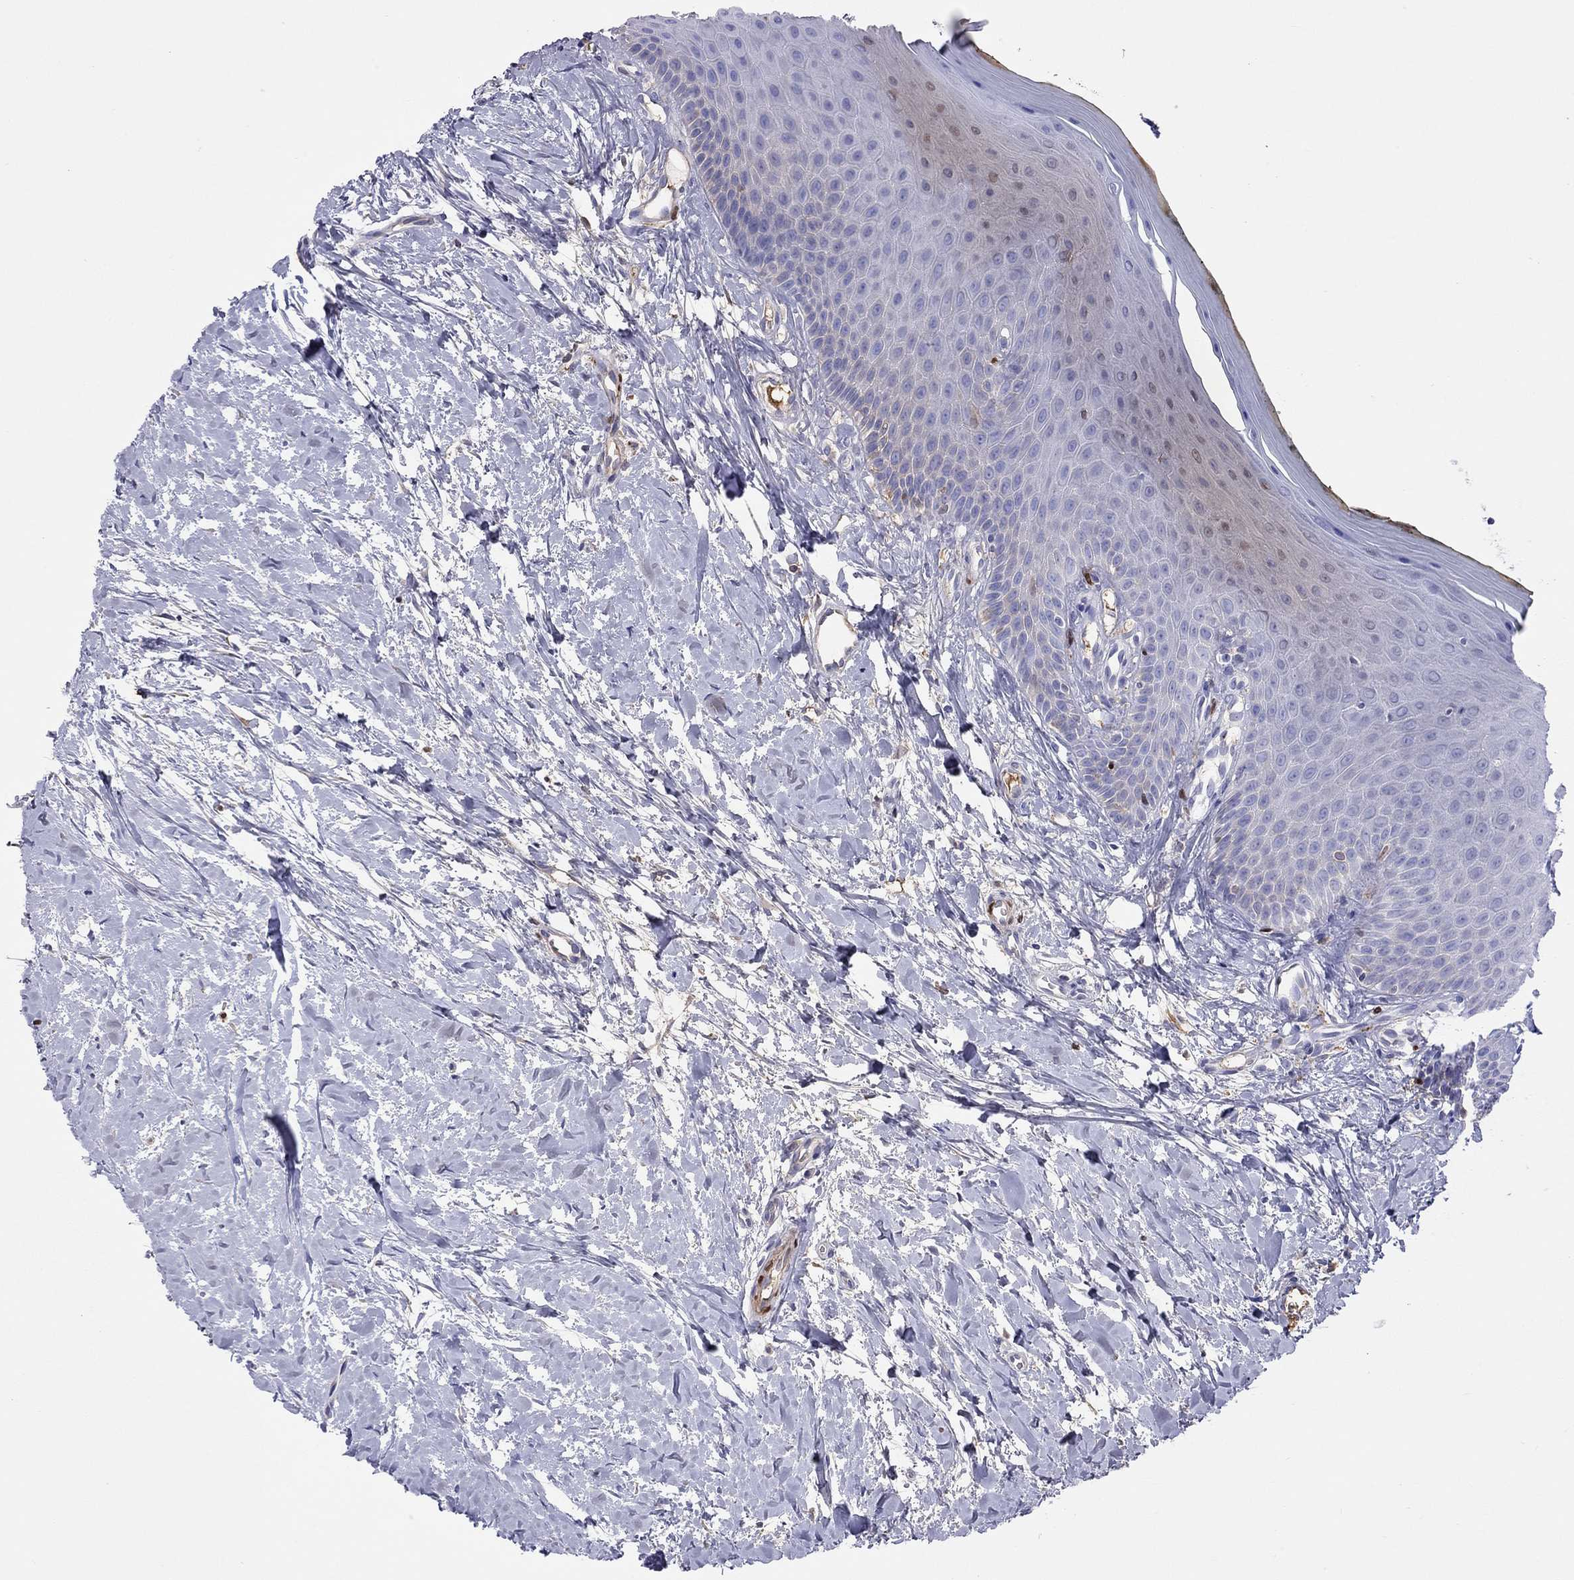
{"staining": {"intensity": "negative", "quantity": "none", "location": "none"}, "tissue": "oral mucosa", "cell_type": "Squamous epithelial cells", "image_type": "normal", "snomed": [{"axis": "morphology", "description": "Normal tissue, NOS"}, {"axis": "topography", "description": "Oral tissue"}], "caption": "High power microscopy image of an IHC image of normal oral mucosa, revealing no significant positivity in squamous epithelial cells. Brightfield microscopy of immunohistochemistry (IHC) stained with DAB (3,3'-diaminobenzidine) (brown) and hematoxylin (blue), captured at high magnification.", "gene": "SERPINA3", "patient": {"sex": "female", "age": 43}}